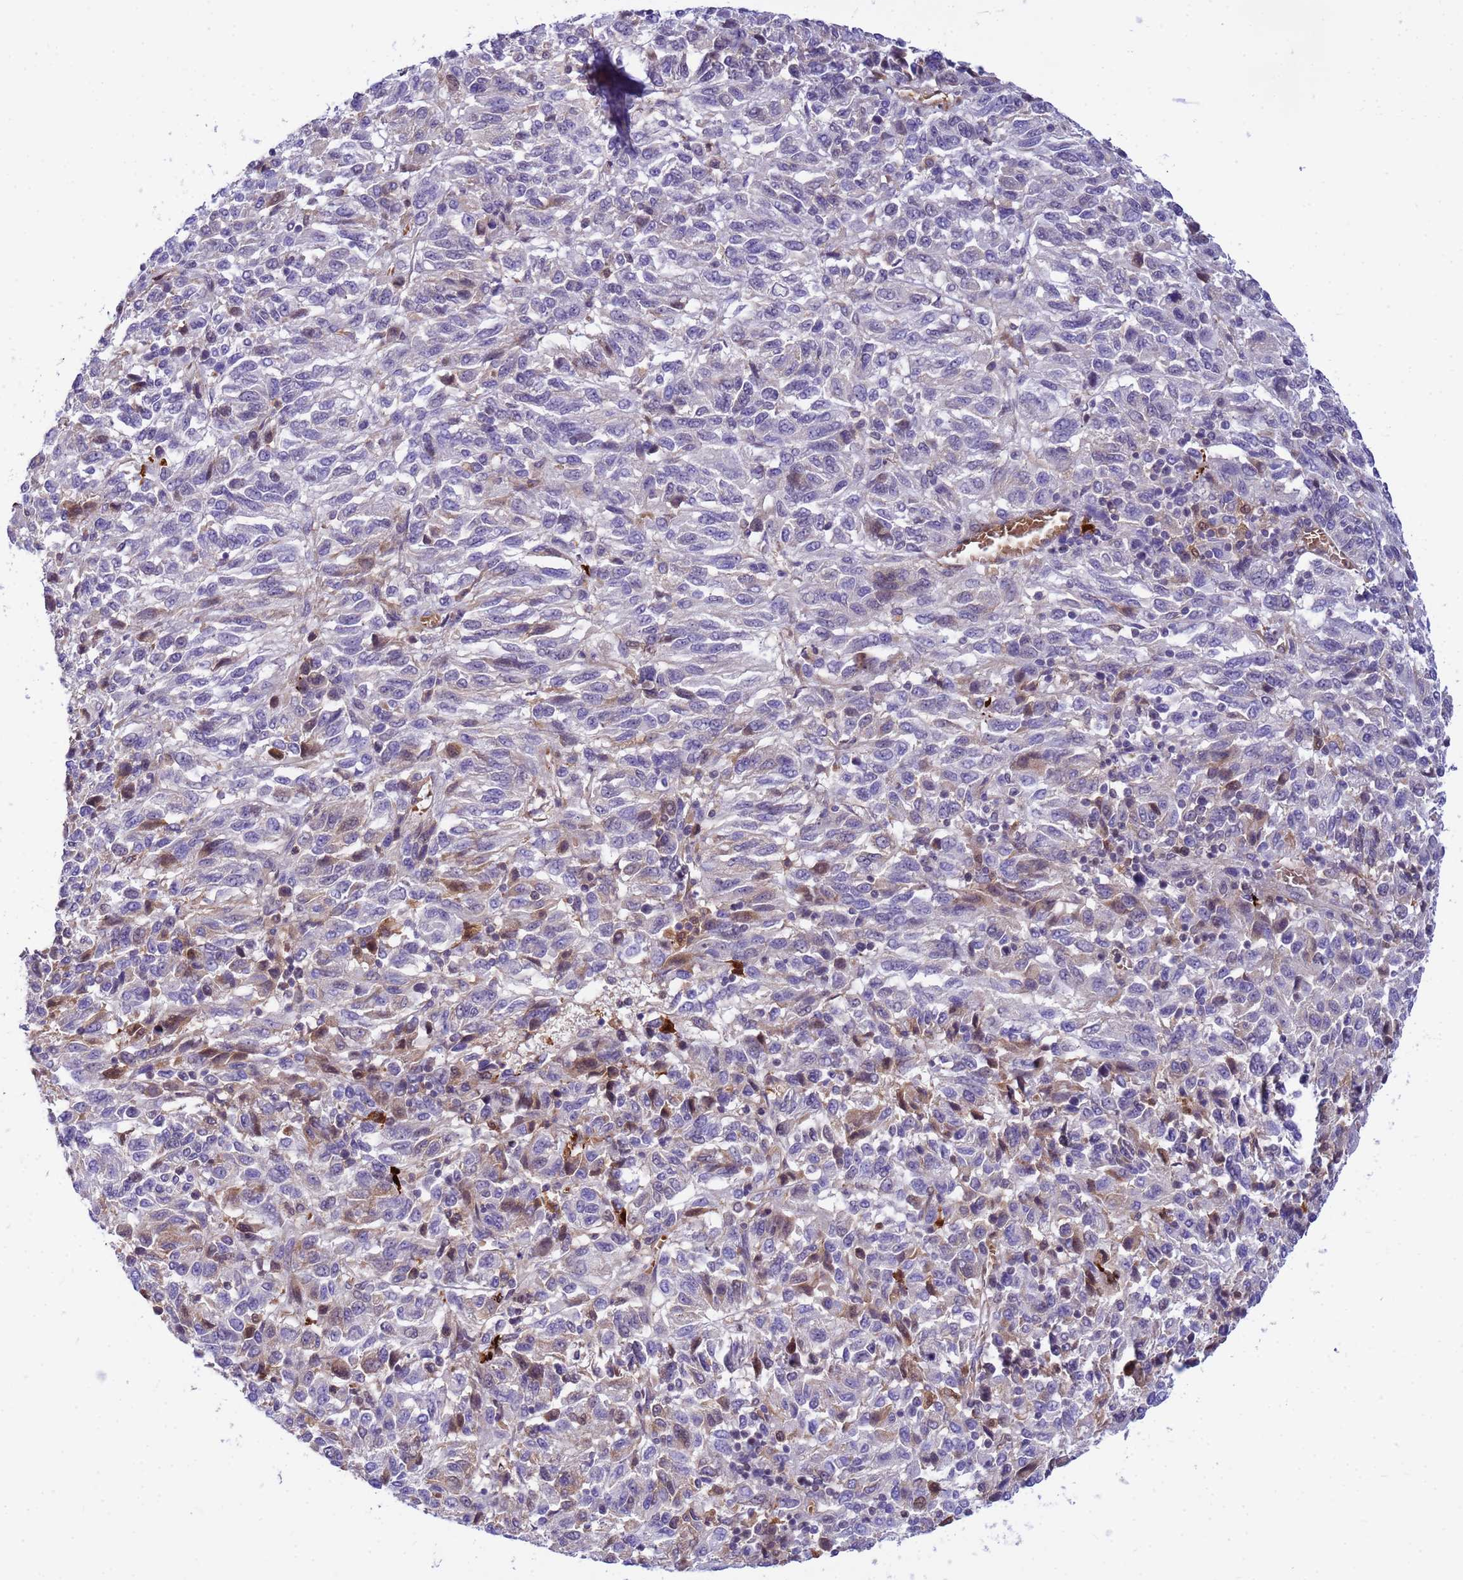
{"staining": {"intensity": "negative", "quantity": "none", "location": "none"}, "tissue": "melanoma", "cell_type": "Tumor cells", "image_type": "cancer", "snomed": [{"axis": "morphology", "description": "Malignant melanoma, Metastatic site"}, {"axis": "topography", "description": "Lung"}], "caption": "This image is of malignant melanoma (metastatic site) stained with IHC to label a protein in brown with the nuclei are counter-stained blue. There is no staining in tumor cells. (Immunohistochemistry (ihc), brightfield microscopy, high magnification).", "gene": "ORM1", "patient": {"sex": "male", "age": 64}}